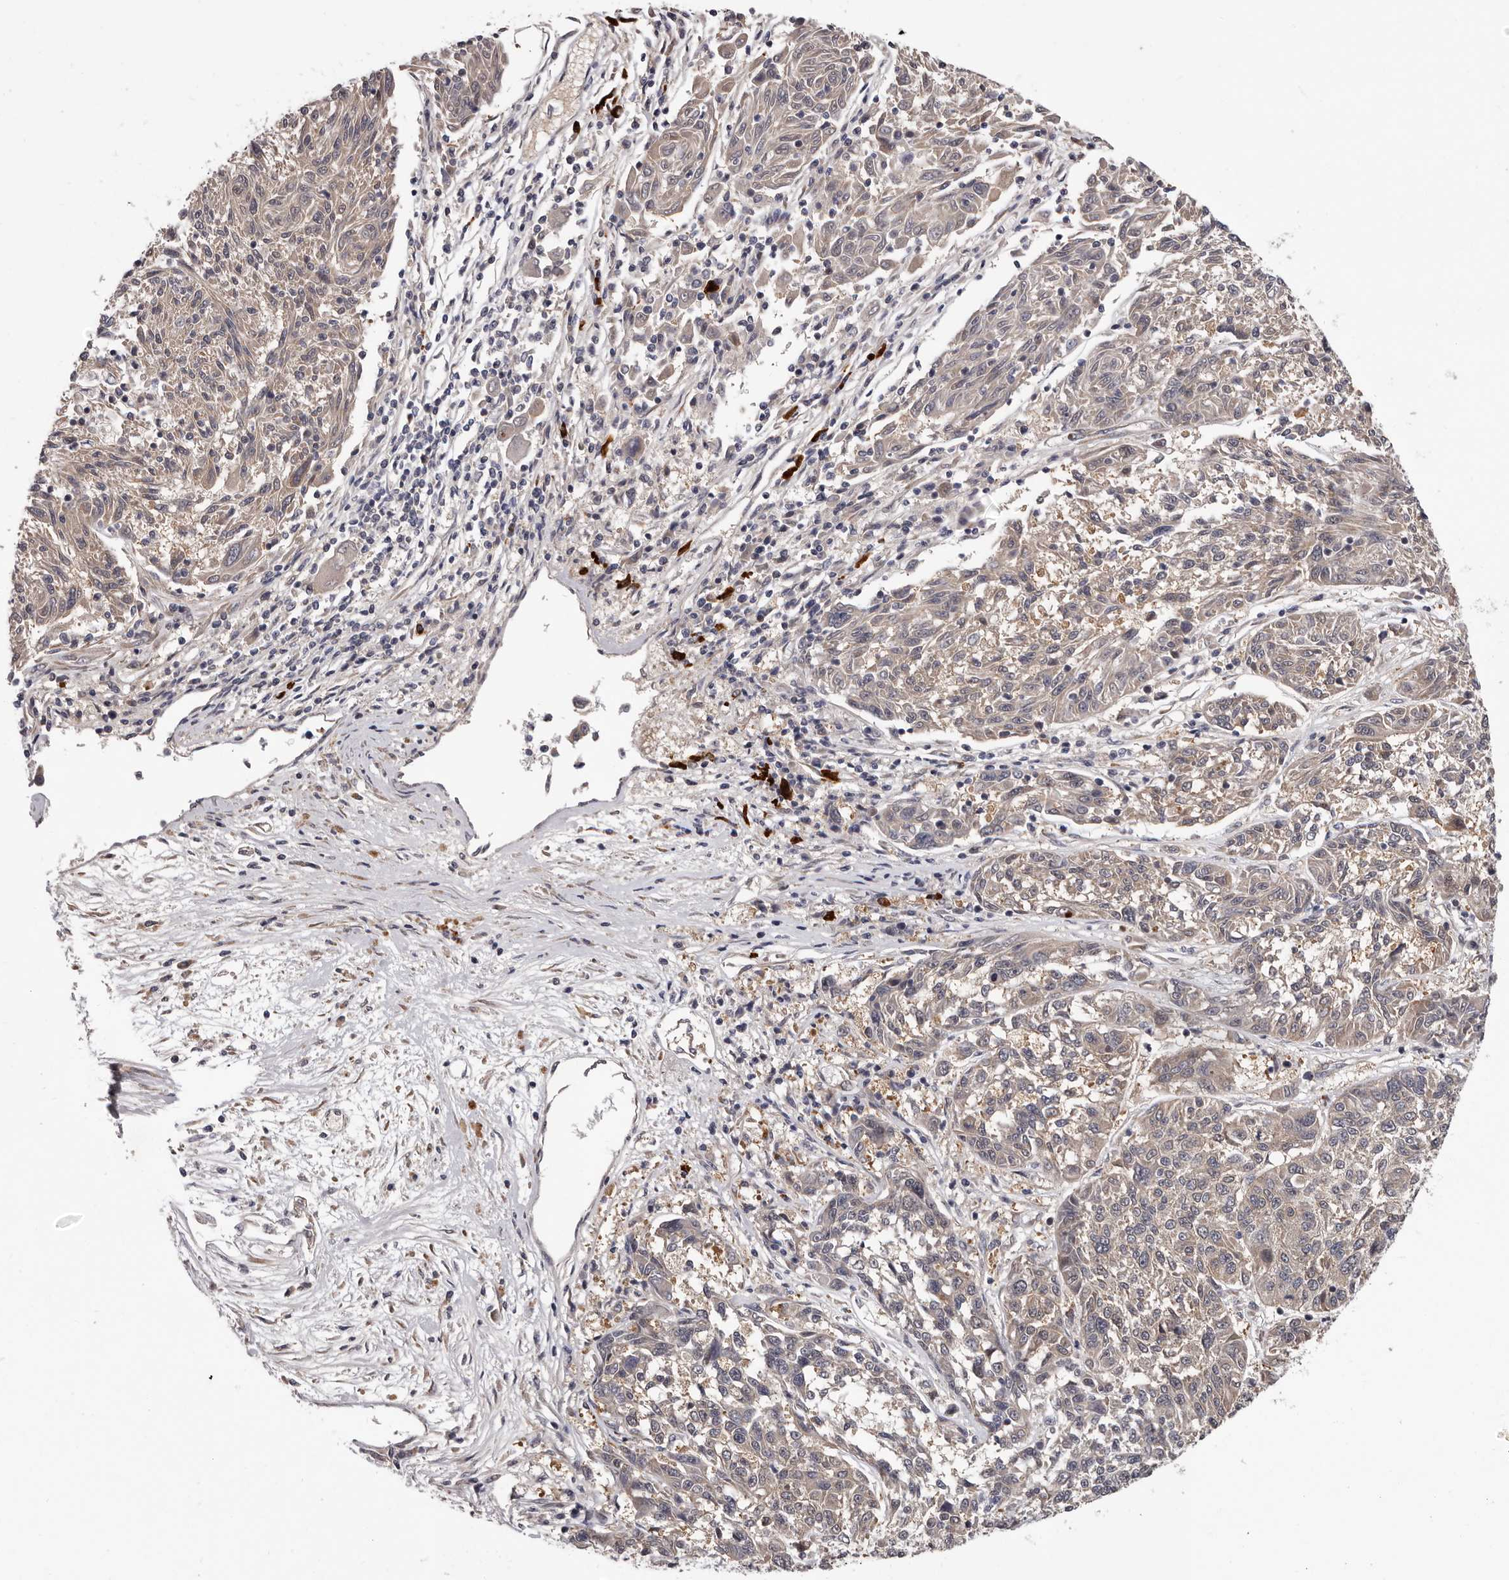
{"staining": {"intensity": "weak", "quantity": ">75%", "location": "cytoplasmic/membranous"}, "tissue": "melanoma", "cell_type": "Tumor cells", "image_type": "cancer", "snomed": [{"axis": "morphology", "description": "Malignant melanoma, NOS"}, {"axis": "topography", "description": "Skin"}], "caption": "IHC of human malignant melanoma exhibits low levels of weak cytoplasmic/membranous expression in about >75% of tumor cells.", "gene": "MED8", "patient": {"sex": "male", "age": 53}}